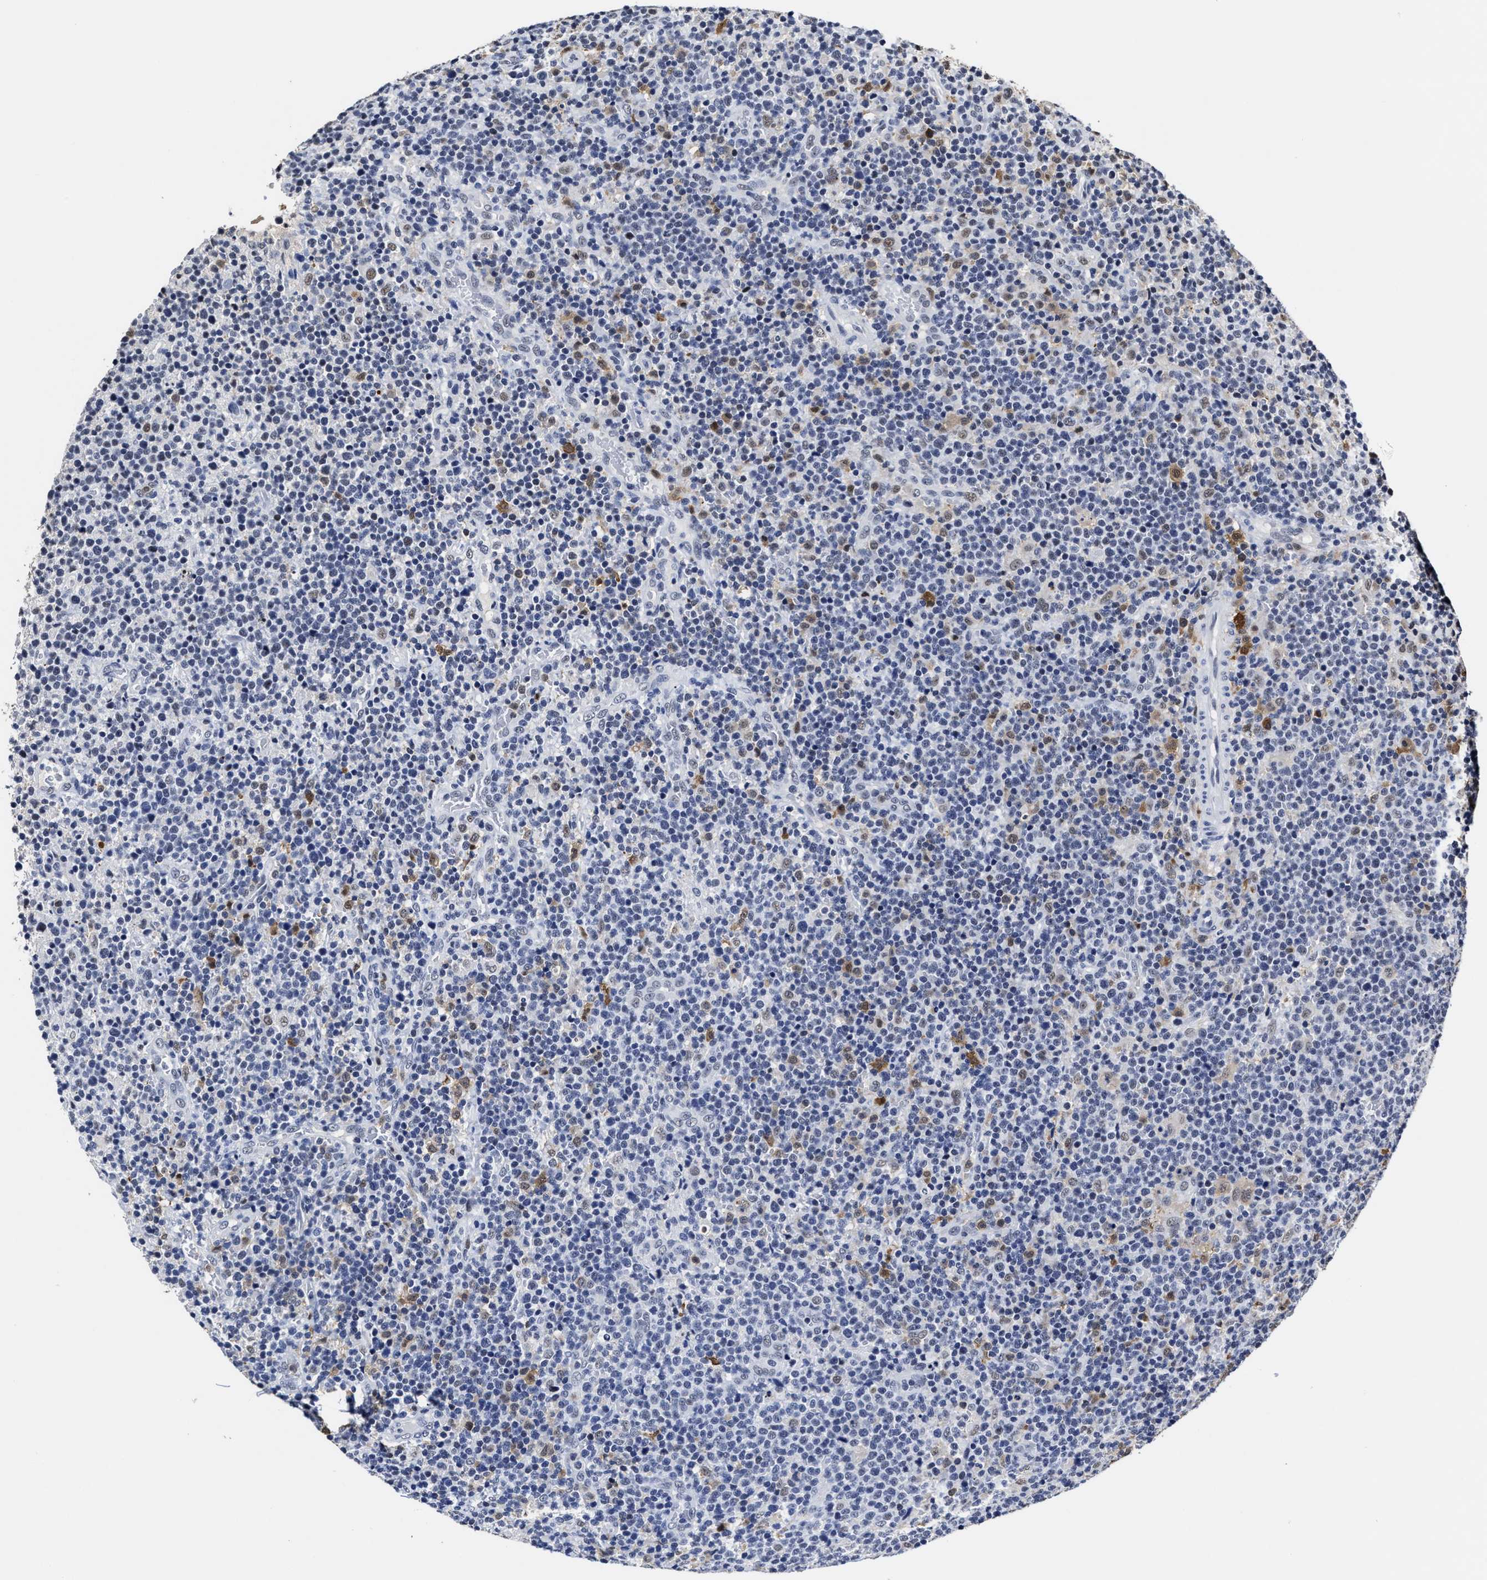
{"staining": {"intensity": "negative", "quantity": "none", "location": "none"}, "tissue": "lymphoma", "cell_type": "Tumor cells", "image_type": "cancer", "snomed": [{"axis": "morphology", "description": "Malignant lymphoma, non-Hodgkin's type, High grade"}, {"axis": "topography", "description": "Lymph node"}], "caption": "Tumor cells are negative for protein expression in human lymphoma.", "gene": "PRPF4B", "patient": {"sex": "male", "age": 61}}